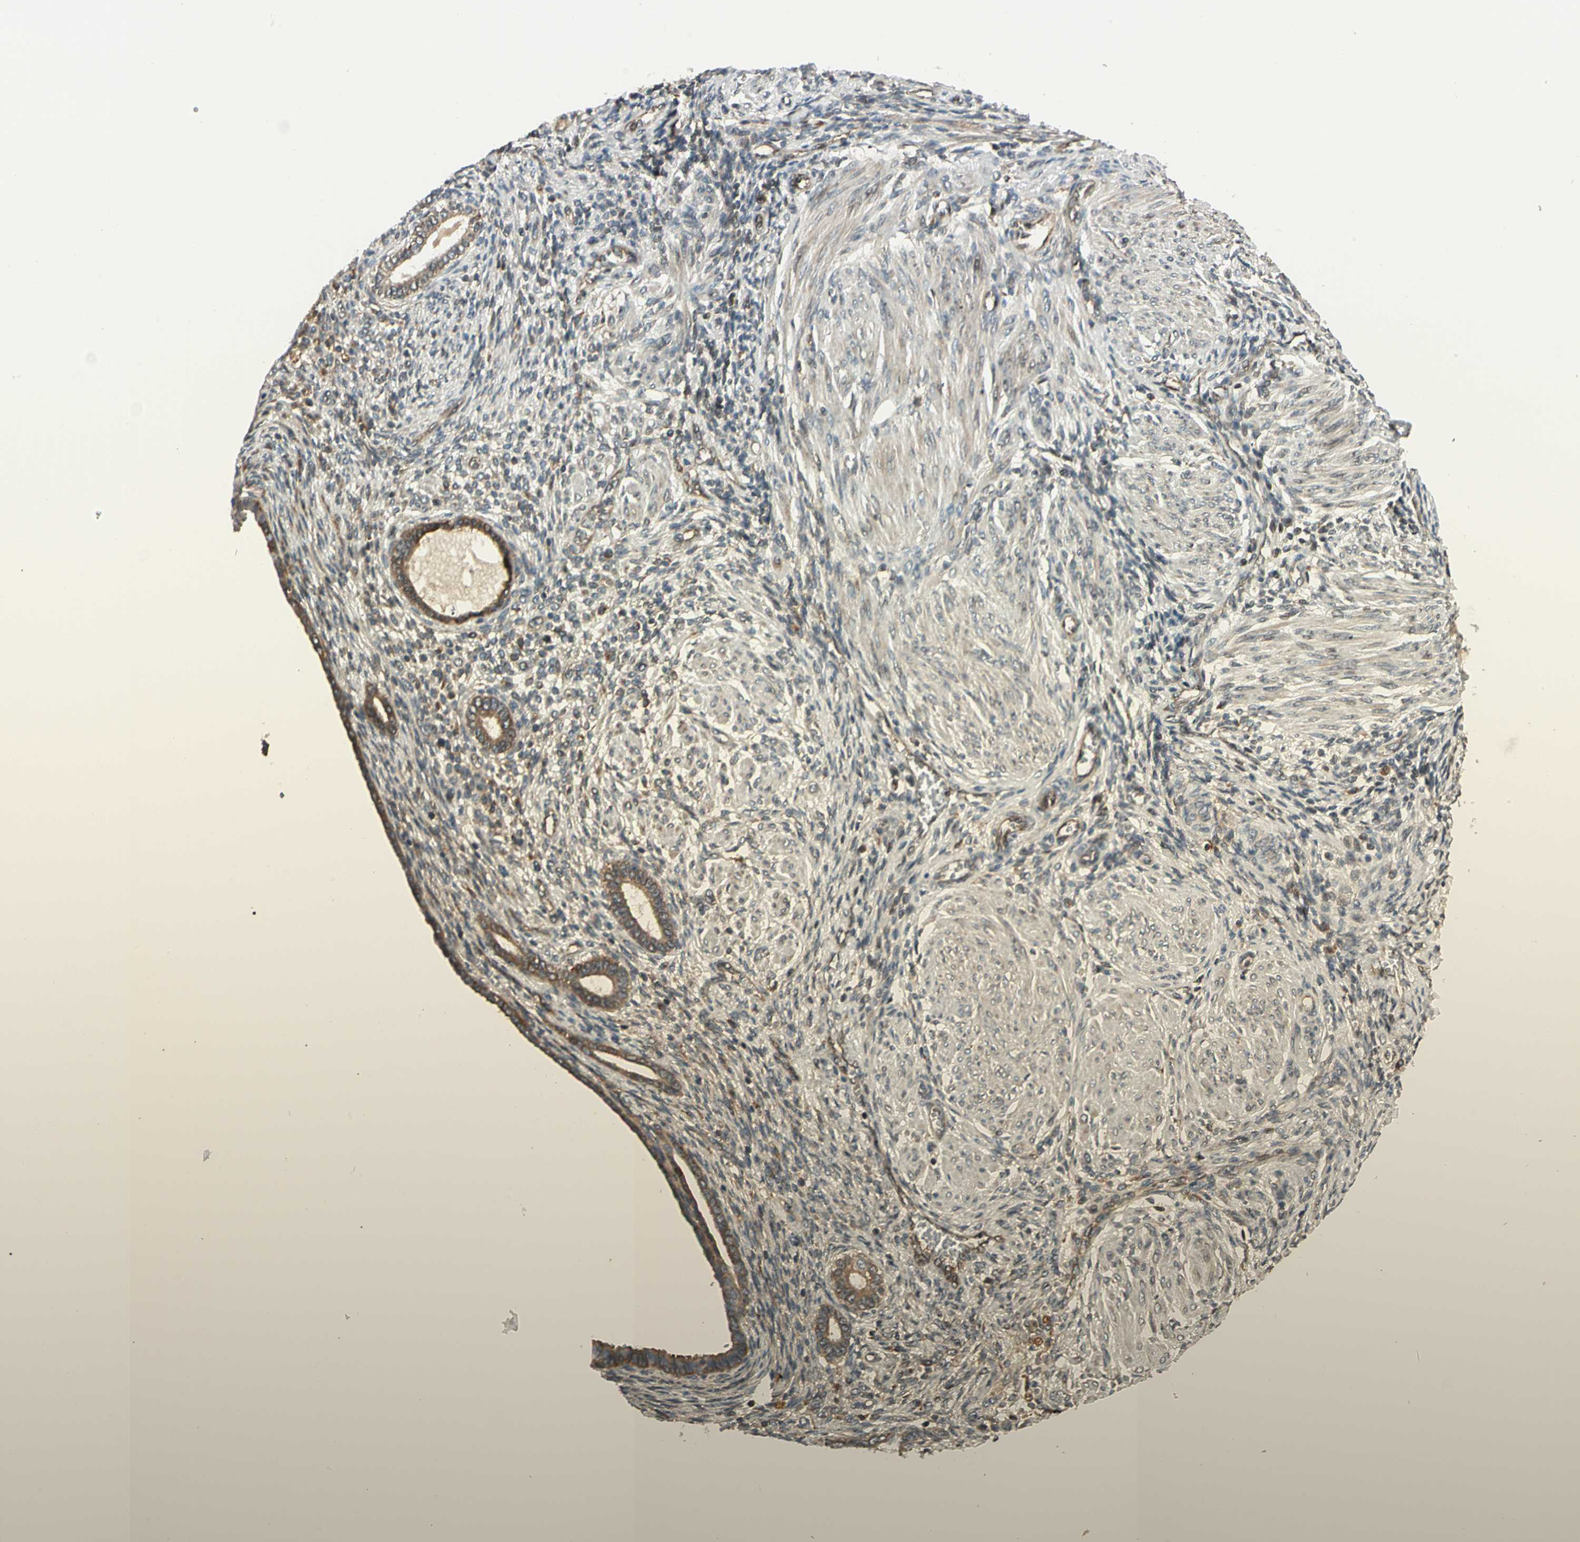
{"staining": {"intensity": "moderate", "quantity": "<25%", "location": "cytoplasmic/membranous"}, "tissue": "endometrium", "cell_type": "Cells in endometrial stroma", "image_type": "normal", "snomed": [{"axis": "morphology", "description": "Normal tissue, NOS"}, {"axis": "topography", "description": "Endometrium"}], "caption": "A low amount of moderate cytoplasmic/membranous positivity is identified in approximately <25% of cells in endometrial stroma in normal endometrium. The protein is stained brown, and the nuclei are stained in blue (DAB (3,3'-diaminobenzidine) IHC with brightfield microscopy, high magnification).", "gene": "TRIO", "patient": {"sex": "female", "age": 72}}